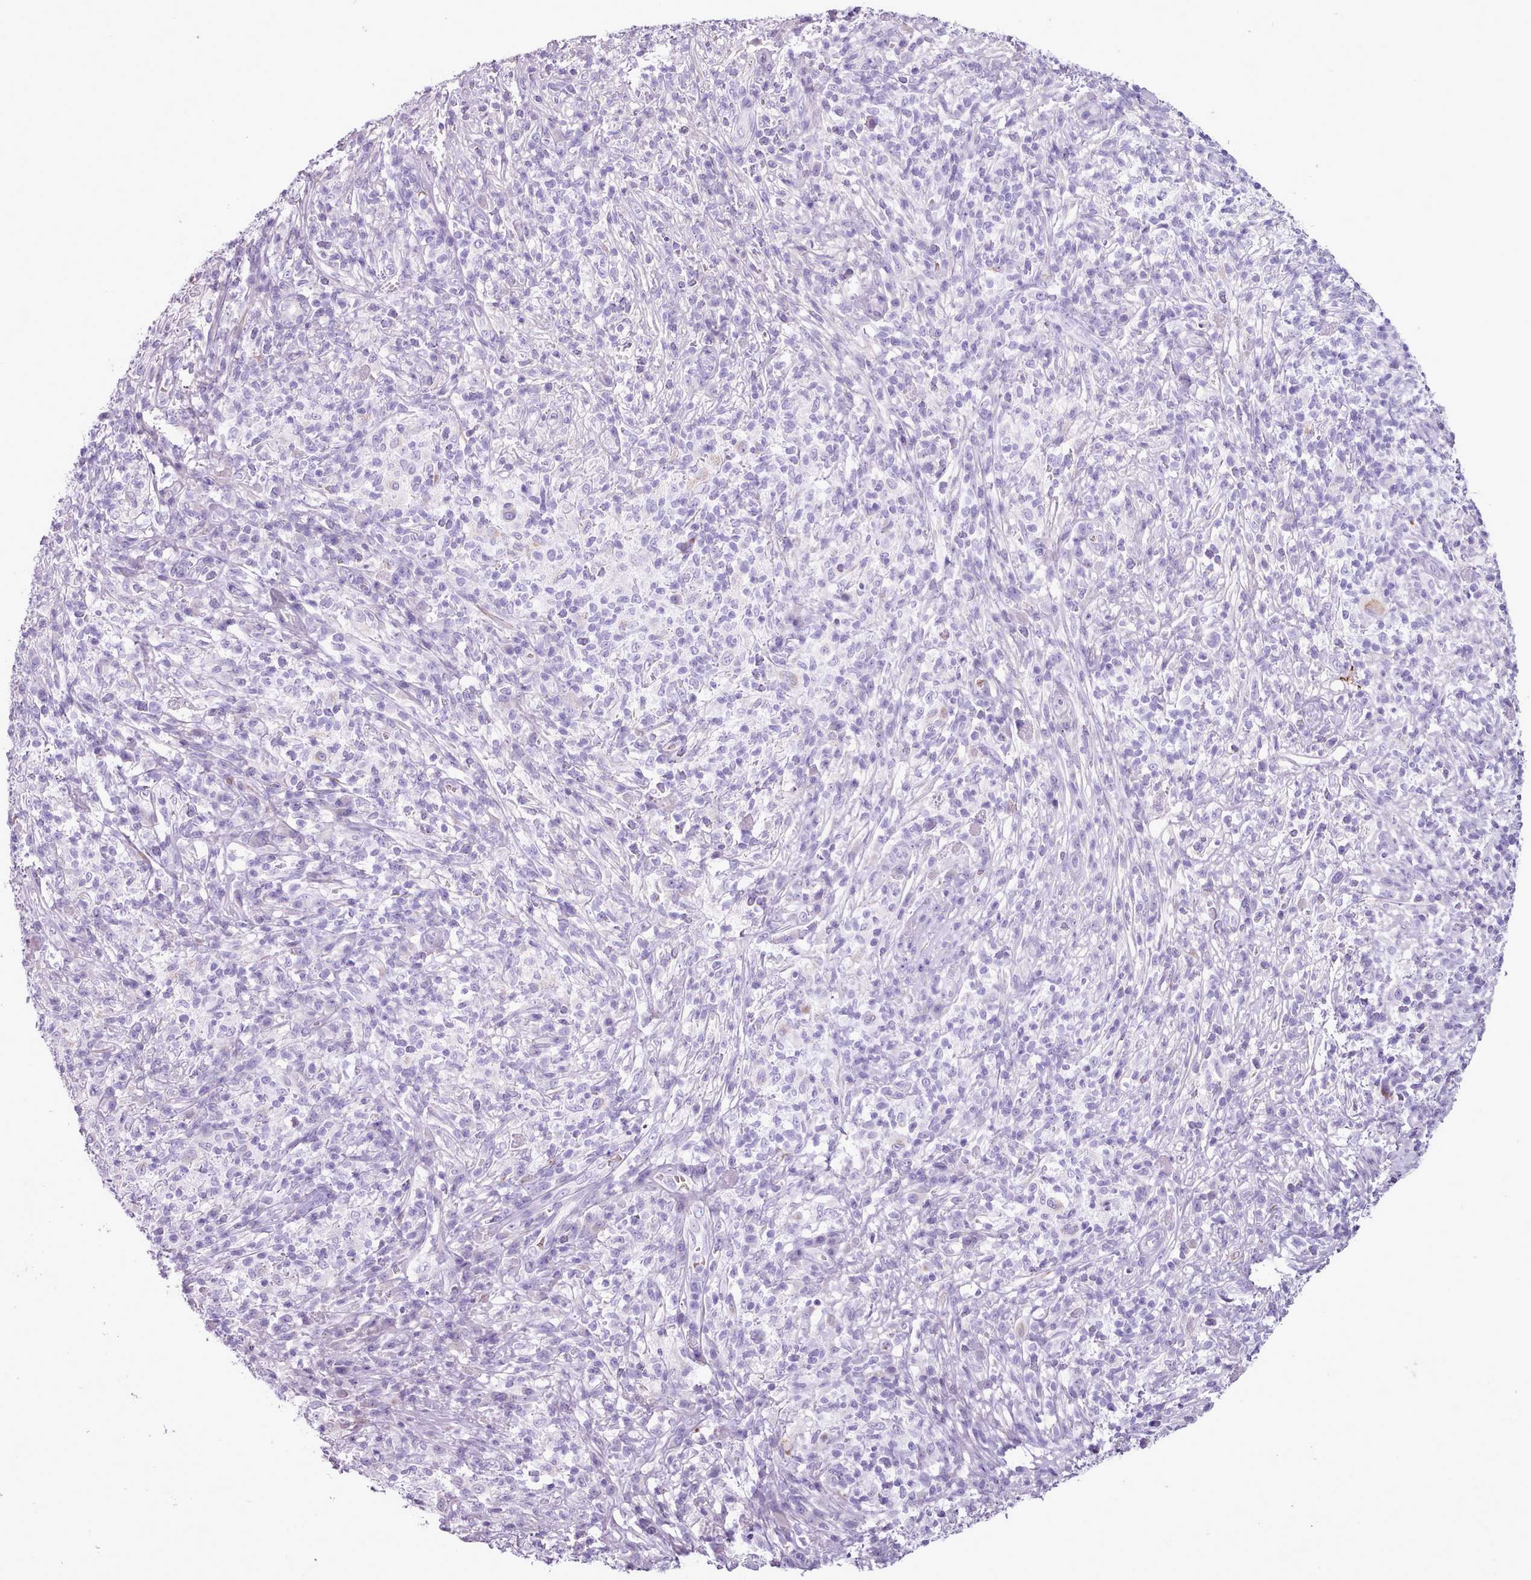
{"staining": {"intensity": "negative", "quantity": "none", "location": "none"}, "tissue": "melanoma", "cell_type": "Tumor cells", "image_type": "cancer", "snomed": [{"axis": "morphology", "description": "Malignant melanoma, NOS"}, {"axis": "topography", "description": "Skin"}], "caption": "Protein analysis of melanoma shows no significant positivity in tumor cells. (Immunohistochemistry, brightfield microscopy, high magnification).", "gene": "AK4", "patient": {"sex": "male", "age": 66}}